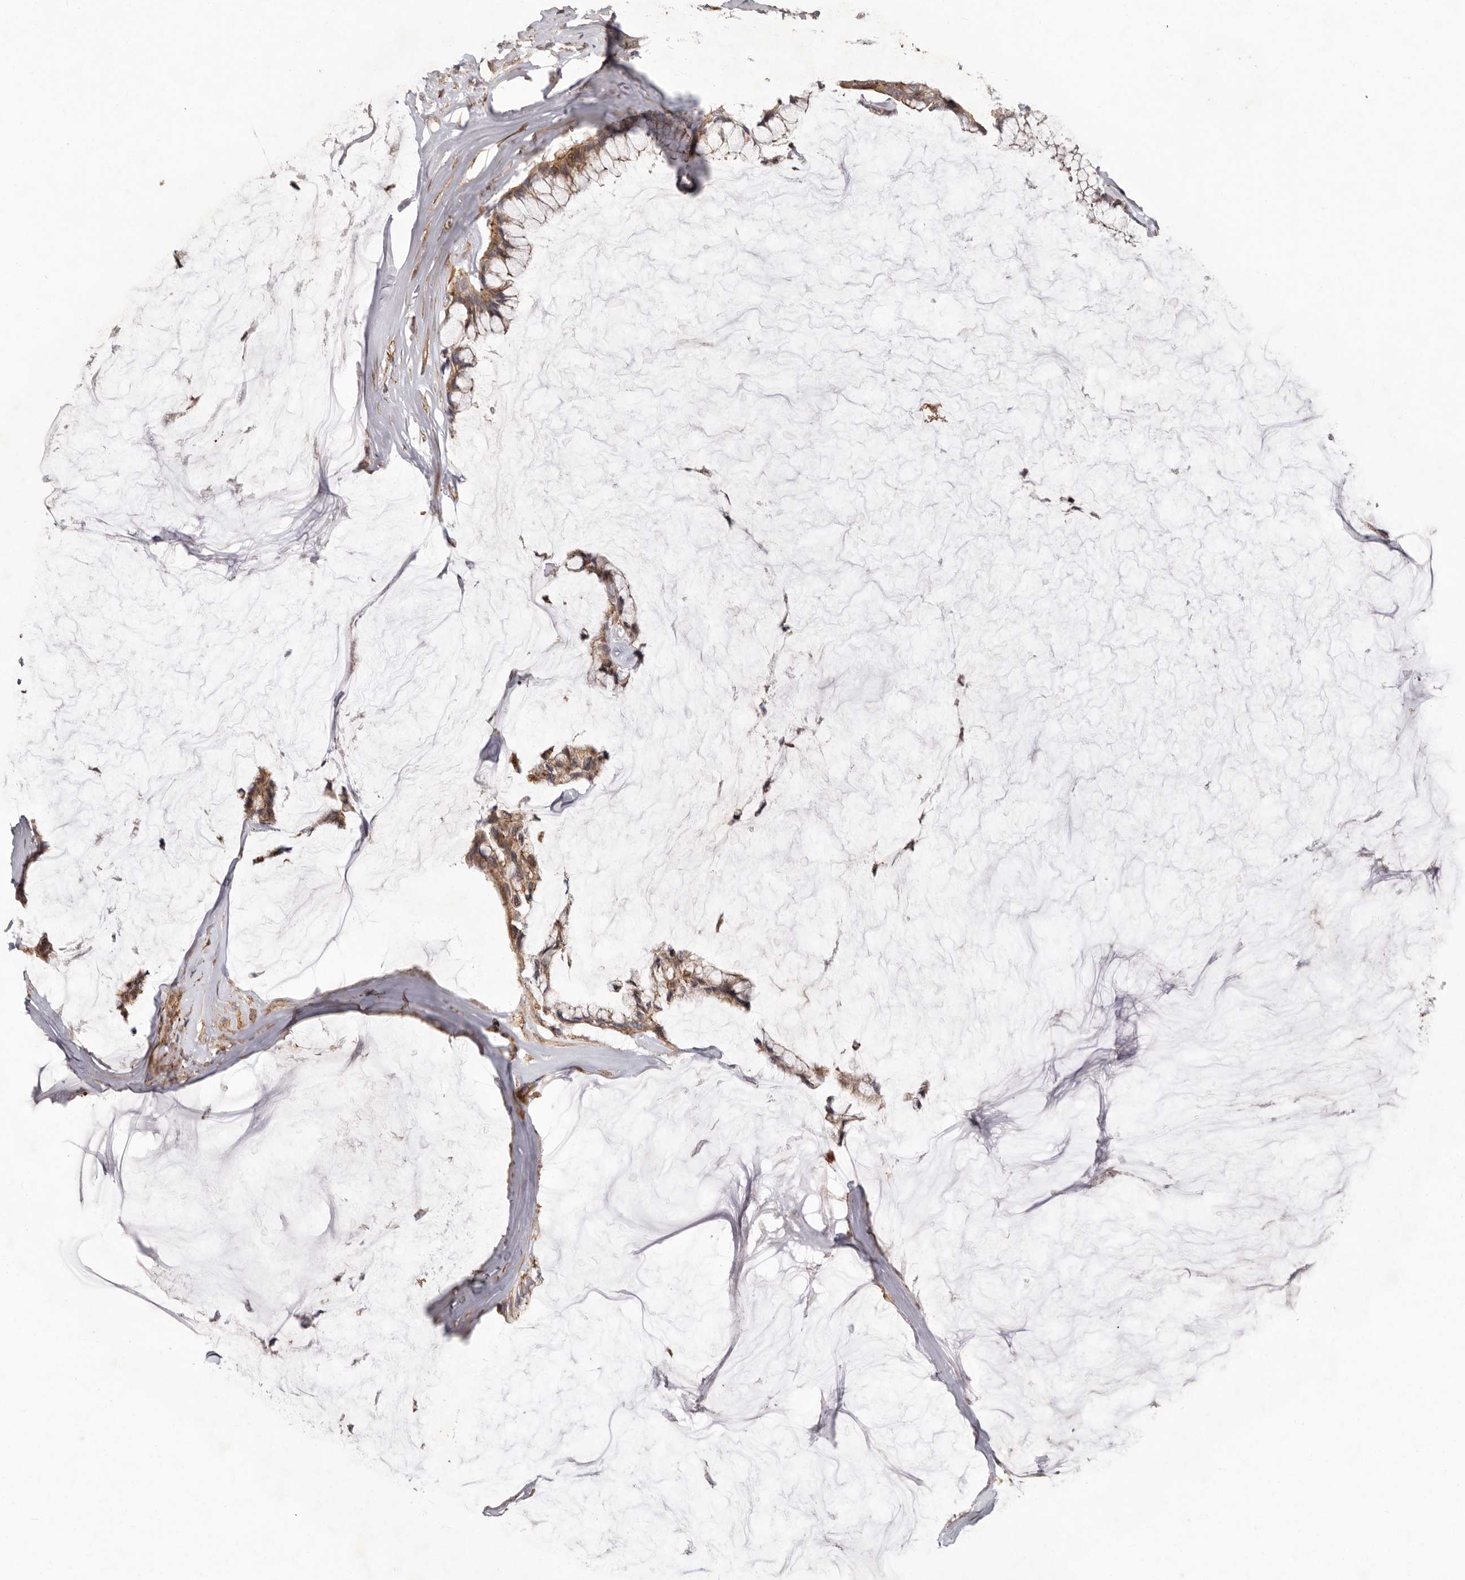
{"staining": {"intensity": "weak", "quantity": ">75%", "location": "cytoplasmic/membranous"}, "tissue": "ovarian cancer", "cell_type": "Tumor cells", "image_type": "cancer", "snomed": [{"axis": "morphology", "description": "Cystadenocarcinoma, mucinous, NOS"}, {"axis": "topography", "description": "Ovary"}], "caption": "Immunohistochemical staining of human ovarian cancer (mucinous cystadenocarcinoma) shows low levels of weak cytoplasmic/membranous protein staining in approximately >75% of tumor cells.", "gene": "NUP43", "patient": {"sex": "female", "age": 39}}